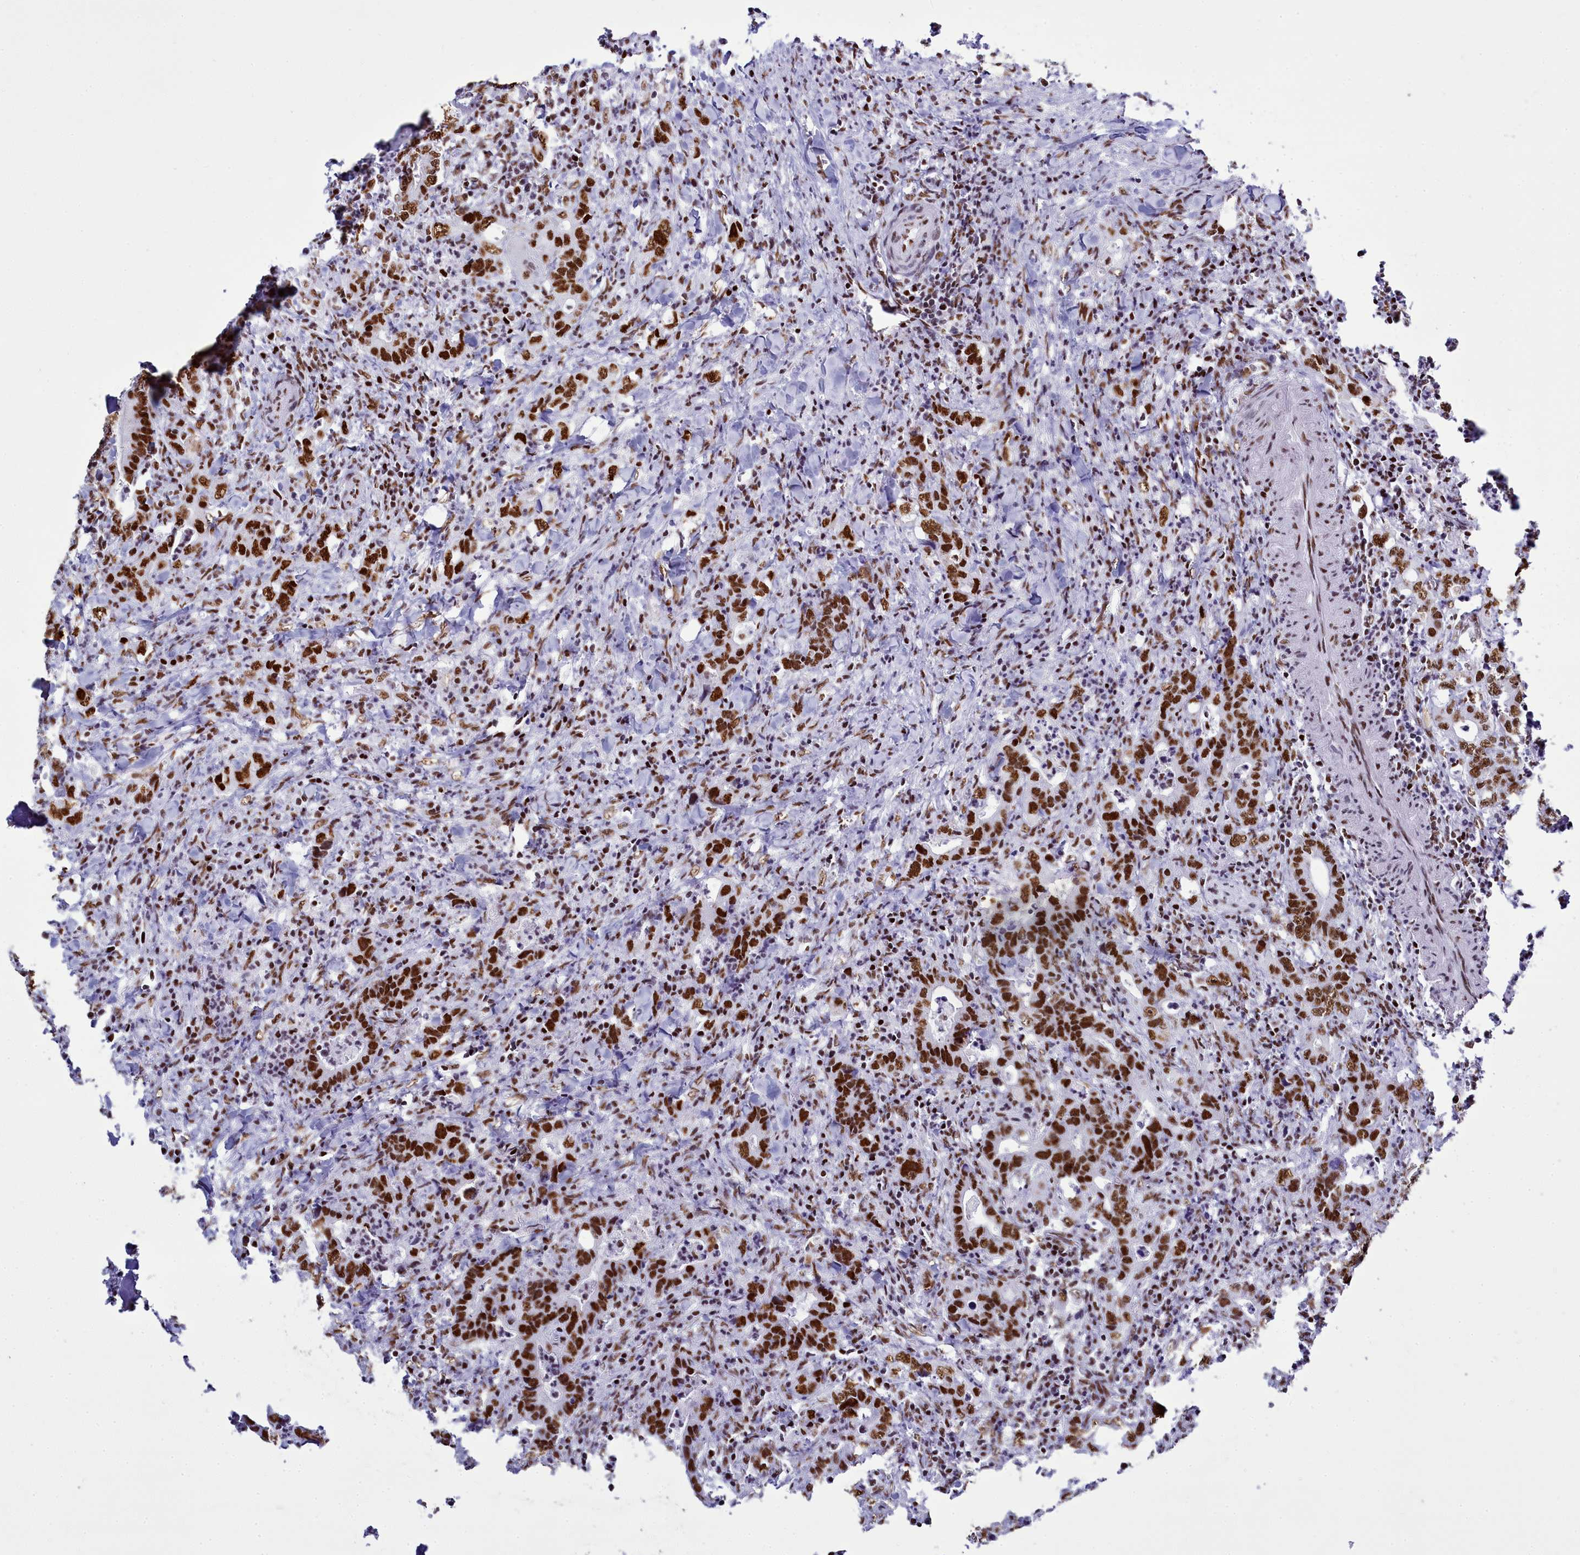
{"staining": {"intensity": "moderate", "quantity": ">75%", "location": "nuclear"}, "tissue": "colorectal cancer", "cell_type": "Tumor cells", "image_type": "cancer", "snomed": [{"axis": "morphology", "description": "Adenocarcinoma, NOS"}, {"axis": "topography", "description": "Colon"}], "caption": "A medium amount of moderate nuclear expression is identified in approximately >75% of tumor cells in colorectal cancer (adenocarcinoma) tissue. The staining was performed using DAB (3,3'-diaminobenzidine) to visualize the protein expression in brown, while the nuclei were stained in blue with hematoxylin (Magnification: 20x).", "gene": "RALY", "patient": {"sex": "female", "age": 75}}